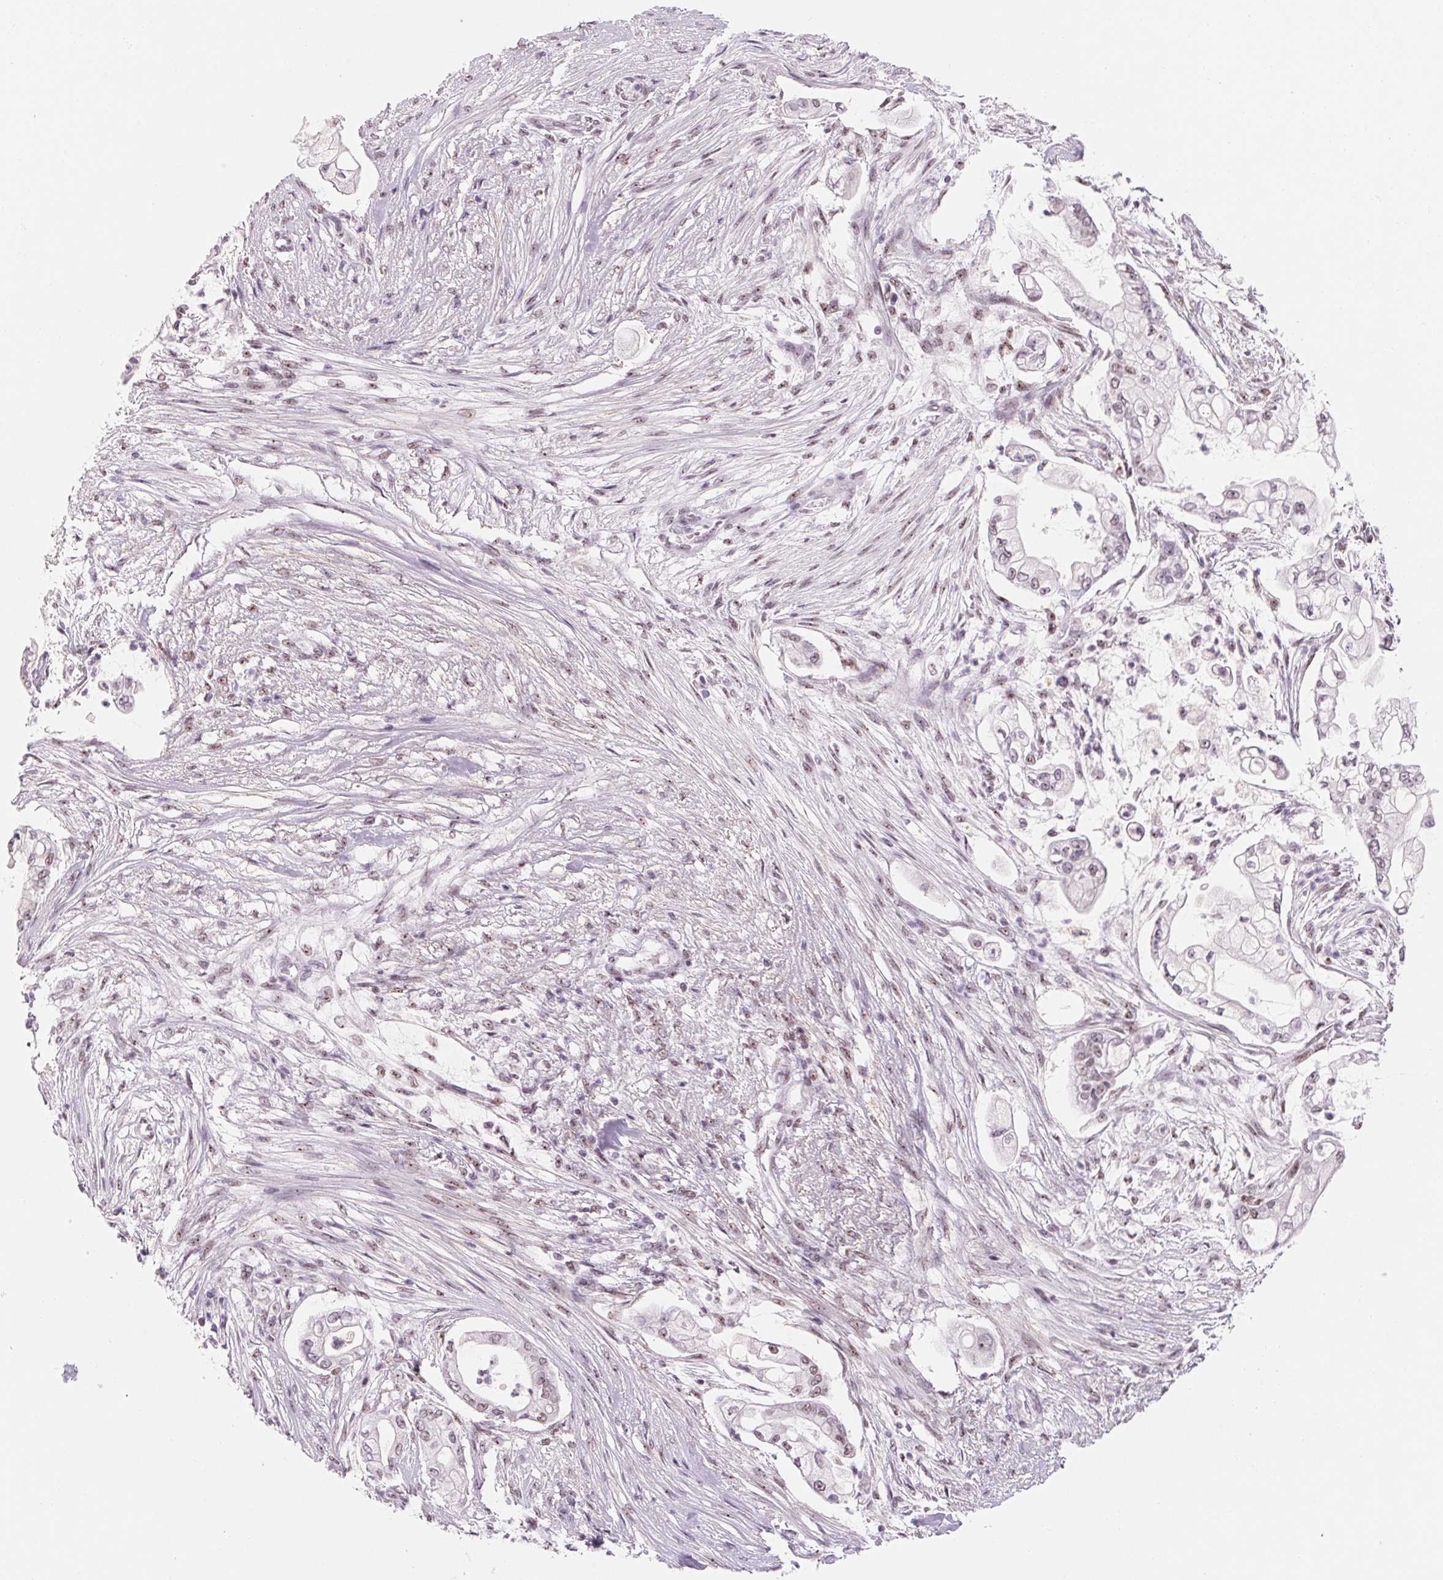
{"staining": {"intensity": "weak", "quantity": ">75%", "location": "nuclear"}, "tissue": "pancreatic cancer", "cell_type": "Tumor cells", "image_type": "cancer", "snomed": [{"axis": "morphology", "description": "Adenocarcinoma, NOS"}, {"axis": "topography", "description": "Pancreas"}], "caption": "IHC photomicrograph of neoplastic tissue: human pancreatic cancer (adenocarcinoma) stained using IHC exhibits low levels of weak protein expression localized specifically in the nuclear of tumor cells, appearing as a nuclear brown color.", "gene": "ZIC4", "patient": {"sex": "female", "age": 69}}